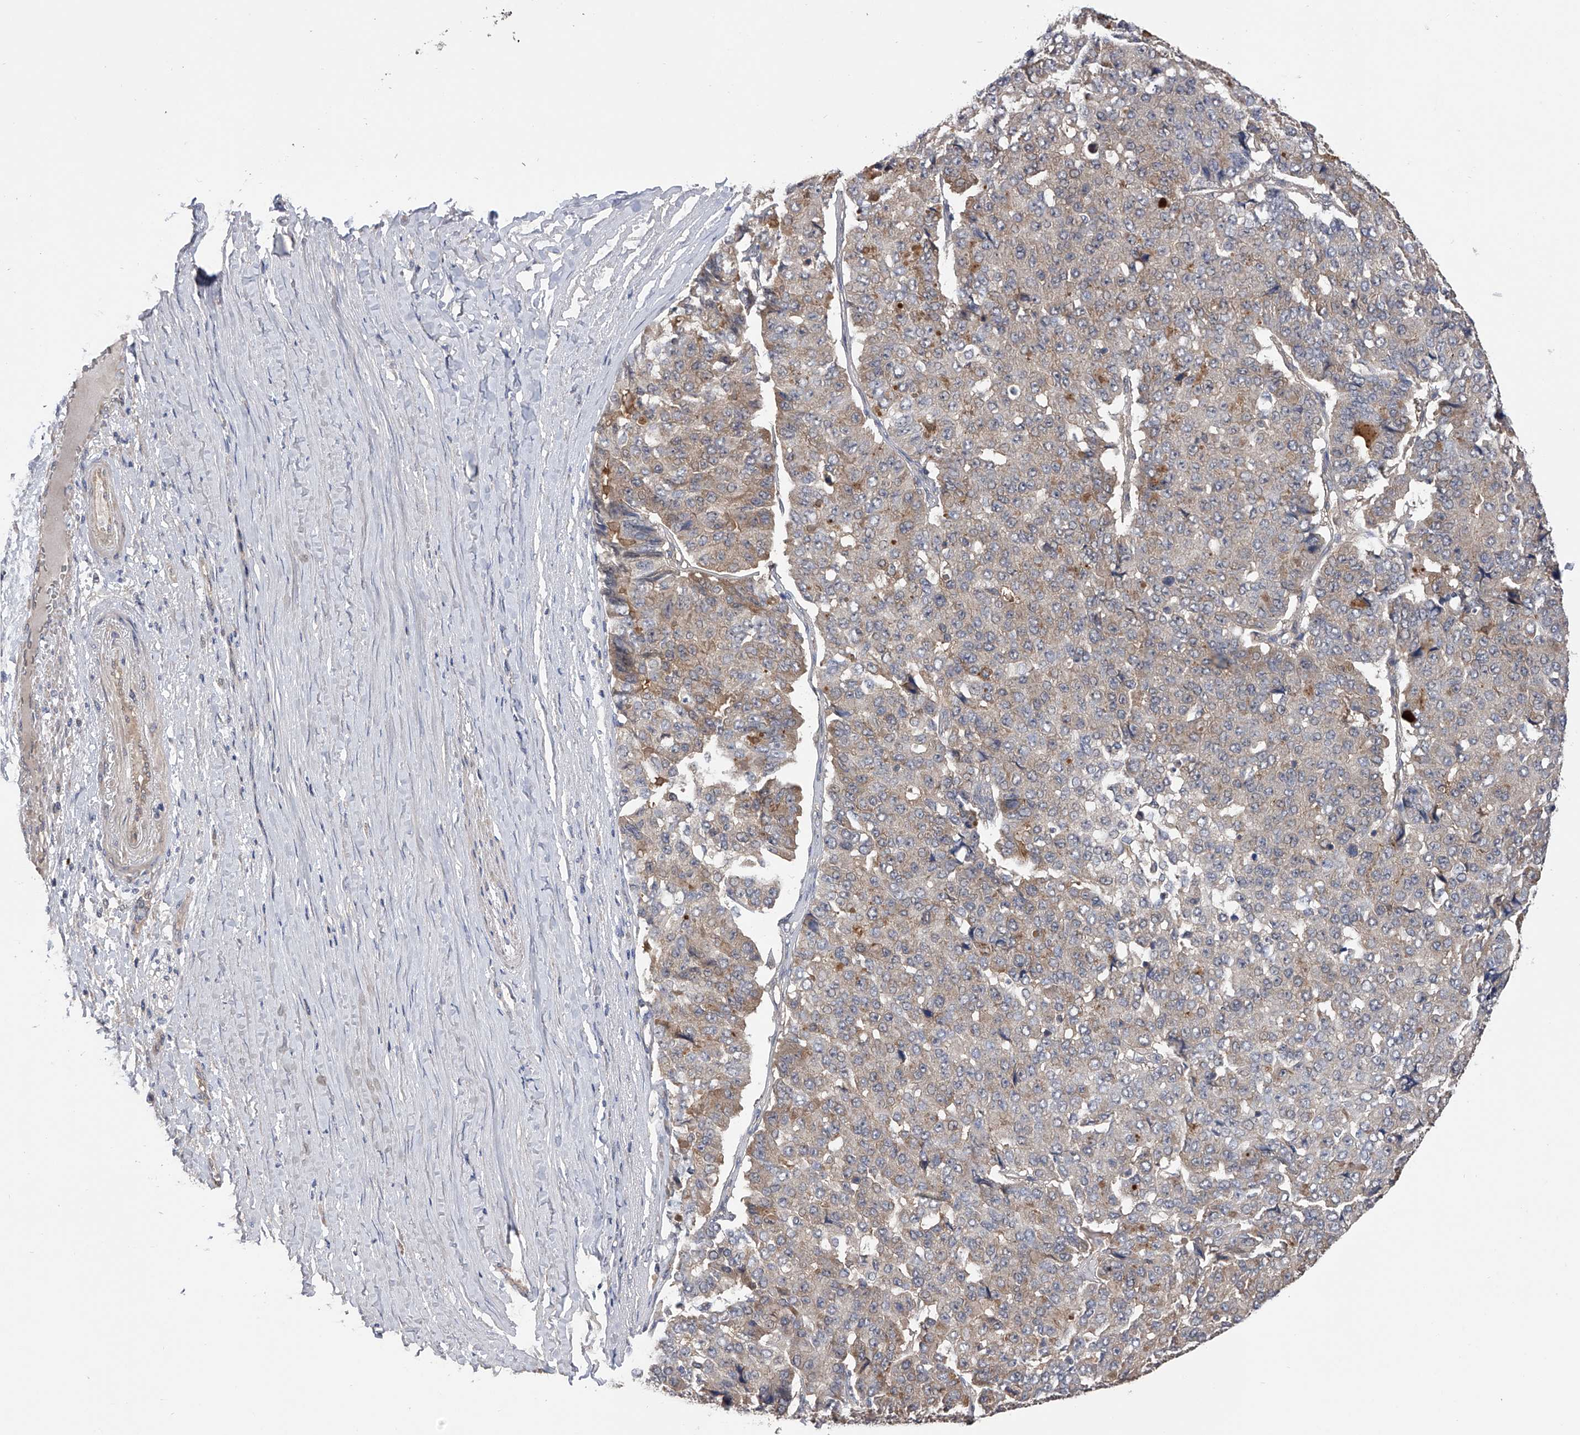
{"staining": {"intensity": "negative", "quantity": "none", "location": "none"}, "tissue": "pancreatic cancer", "cell_type": "Tumor cells", "image_type": "cancer", "snomed": [{"axis": "morphology", "description": "Adenocarcinoma, NOS"}, {"axis": "topography", "description": "Pancreas"}], "caption": "Immunohistochemistry (IHC) histopathology image of neoplastic tissue: pancreatic cancer (adenocarcinoma) stained with DAB (3,3'-diaminobenzidine) reveals no significant protein positivity in tumor cells. (DAB (3,3'-diaminobenzidine) IHC with hematoxylin counter stain).", "gene": "CFAP298", "patient": {"sex": "male", "age": 50}}